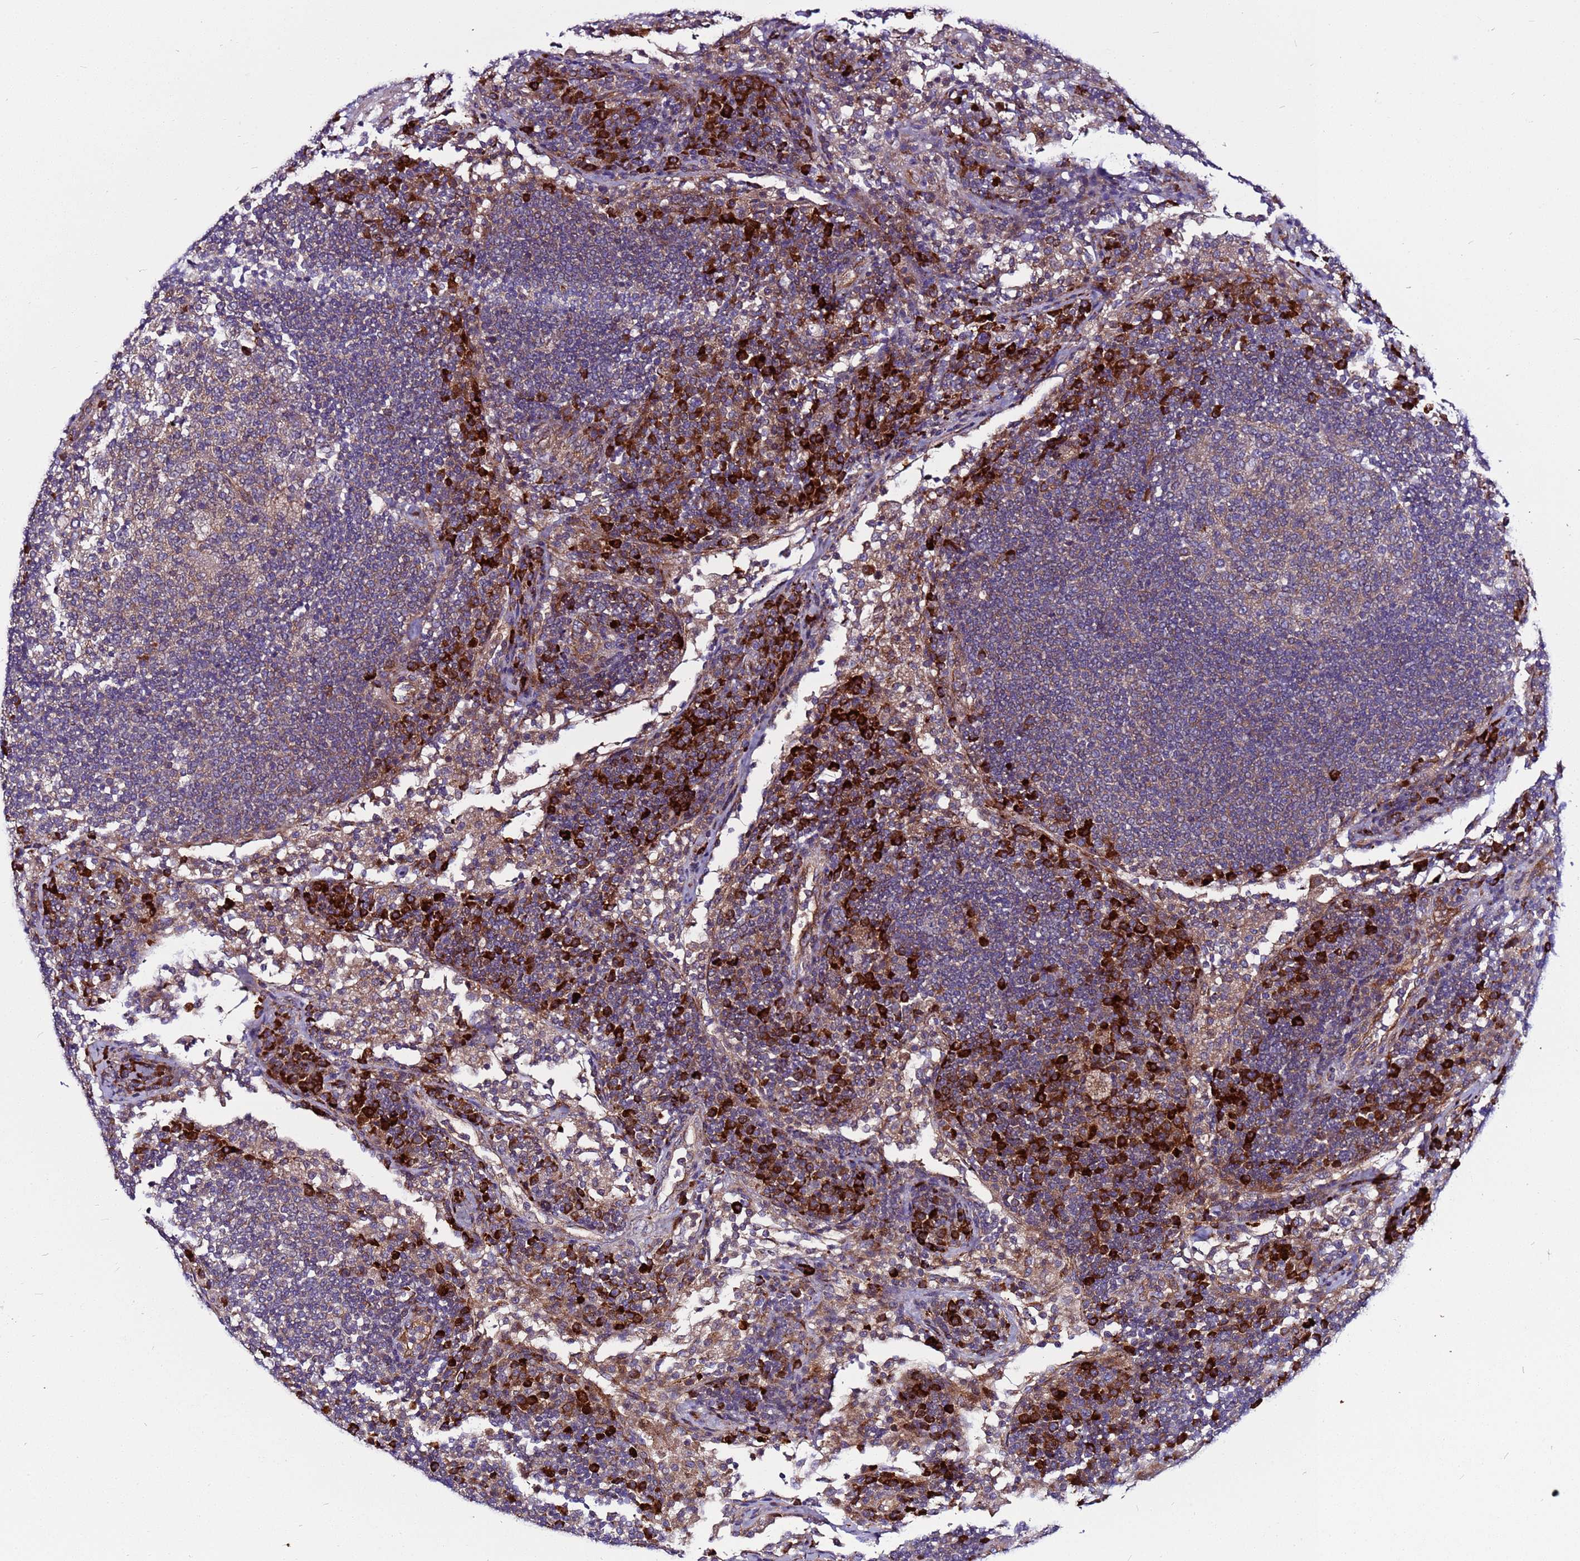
{"staining": {"intensity": "weak", "quantity": "25%-75%", "location": "cytoplasmic/membranous"}, "tissue": "lymph node", "cell_type": "Germinal center cells", "image_type": "normal", "snomed": [{"axis": "morphology", "description": "Normal tissue, NOS"}, {"axis": "topography", "description": "Lymph node"}], "caption": "IHC of normal lymph node shows low levels of weak cytoplasmic/membranous positivity in approximately 25%-75% of germinal center cells. The staining was performed using DAB (3,3'-diaminobenzidine) to visualize the protein expression in brown, while the nuclei were stained in blue with hematoxylin (Magnification: 20x).", "gene": "EFCAB8", "patient": {"sex": "female", "age": 53}}